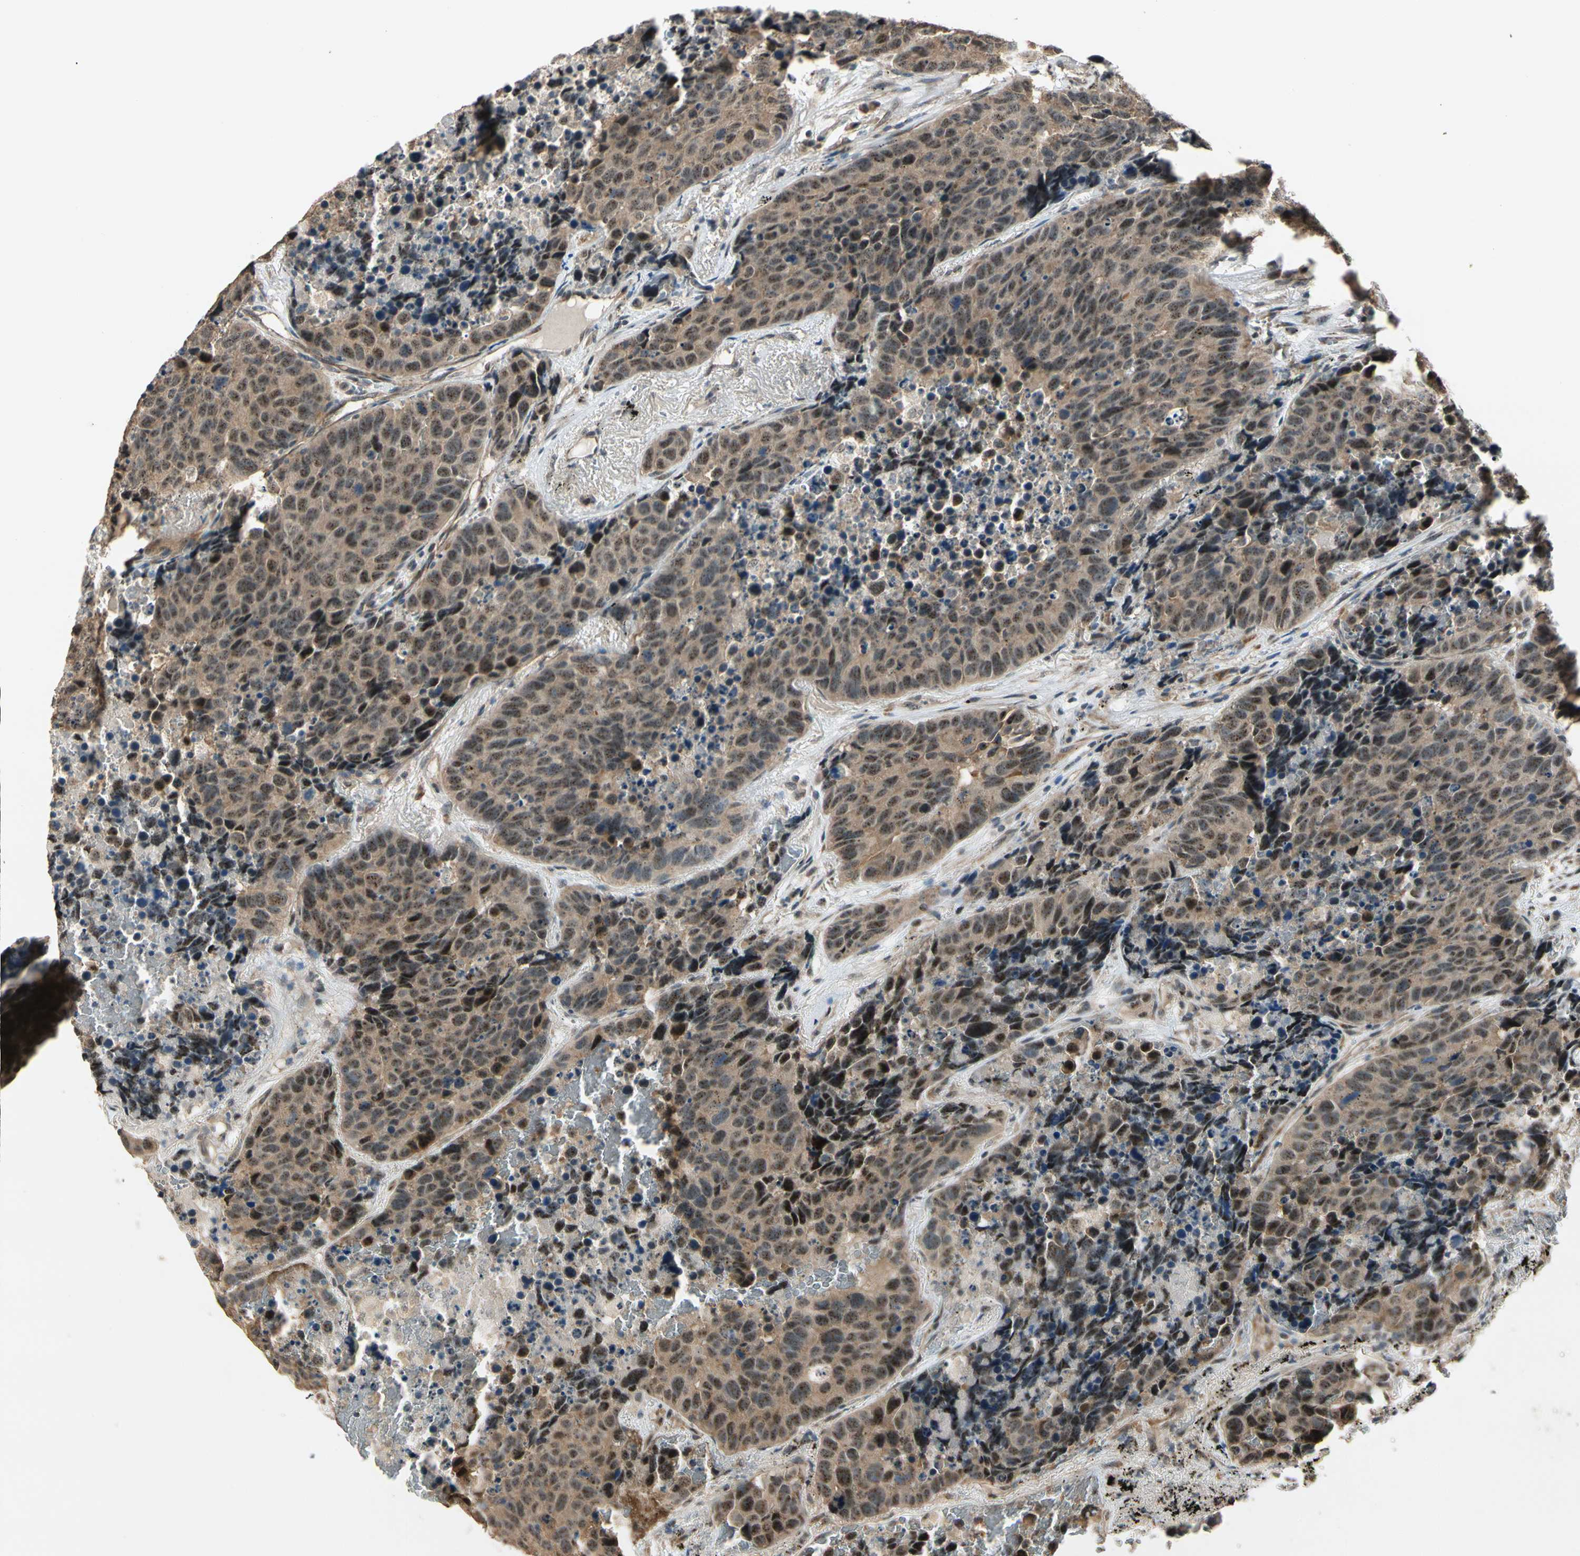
{"staining": {"intensity": "moderate", "quantity": "25%-75%", "location": "cytoplasmic/membranous,nuclear"}, "tissue": "carcinoid", "cell_type": "Tumor cells", "image_type": "cancer", "snomed": [{"axis": "morphology", "description": "Carcinoid, malignant, NOS"}, {"axis": "topography", "description": "Lung"}], "caption": "Immunohistochemical staining of human malignant carcinoid reveals medium levels of moderate cytoplasmic/membranous and nuclear protein positivity in approximately 25%-75% of tumor cells.", "gene": "MCPH1", "patient": {"sex": "male", "age": 60}}